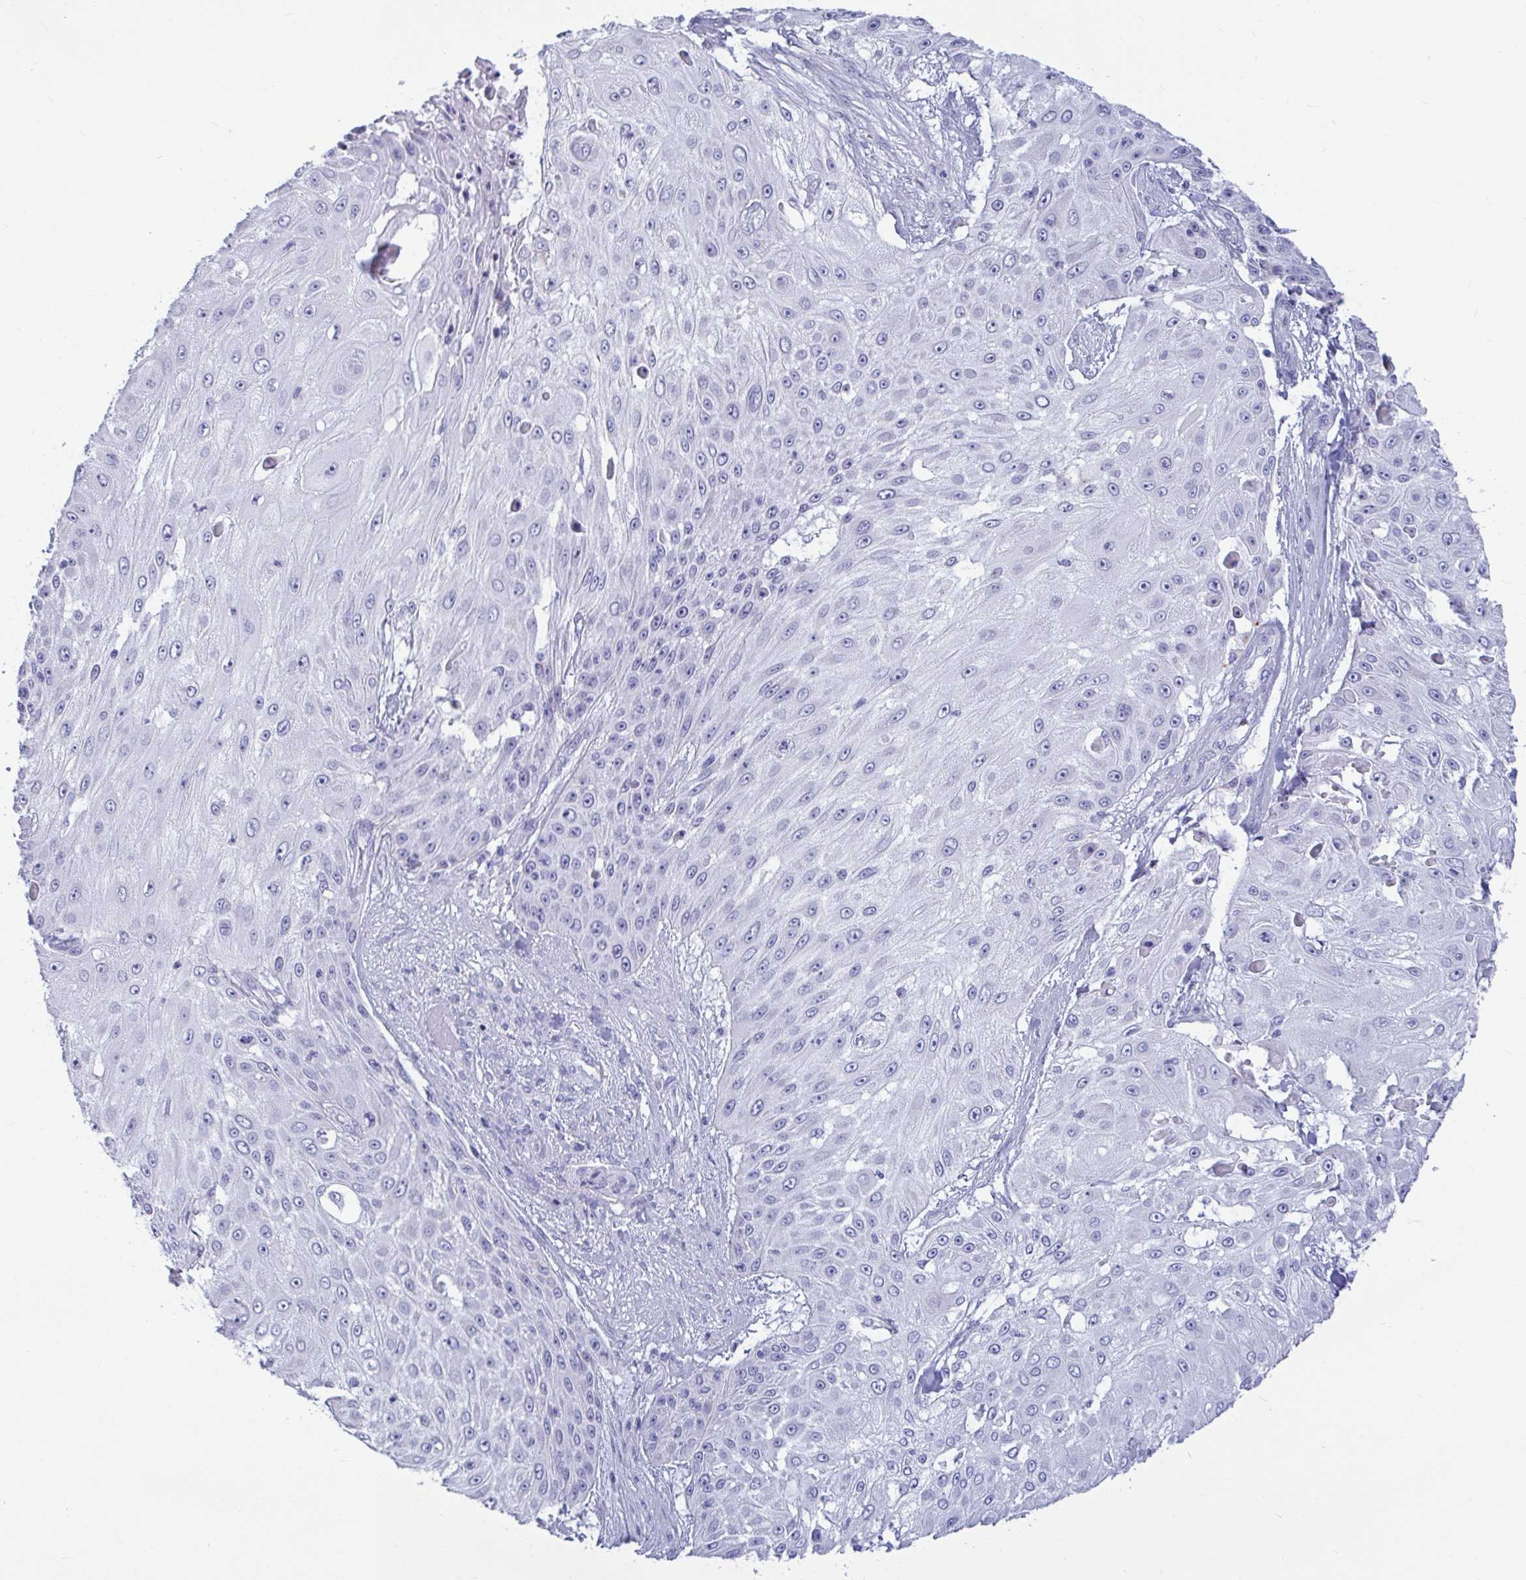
{"staining": {"intensity": "negative", "quantity": "none", "location": "none"}, "tissue": "skin cancer", "cell_type": "Tumor cells", "image_type": "cancer", "snomed": [{"axis": "morphology", "description": "Squamous cell carcinoma, NOS"}, {"axis": "topography", "description": "Skin"}], "caption": "High power microscopy image of an immunohistochemistry (IHC) image of skin cancer (squamous cell carcinoma), revealing no significant staining in tumor cells.", "gene": "OR5J2", "patient": {"sex": "female", "age": 86}}